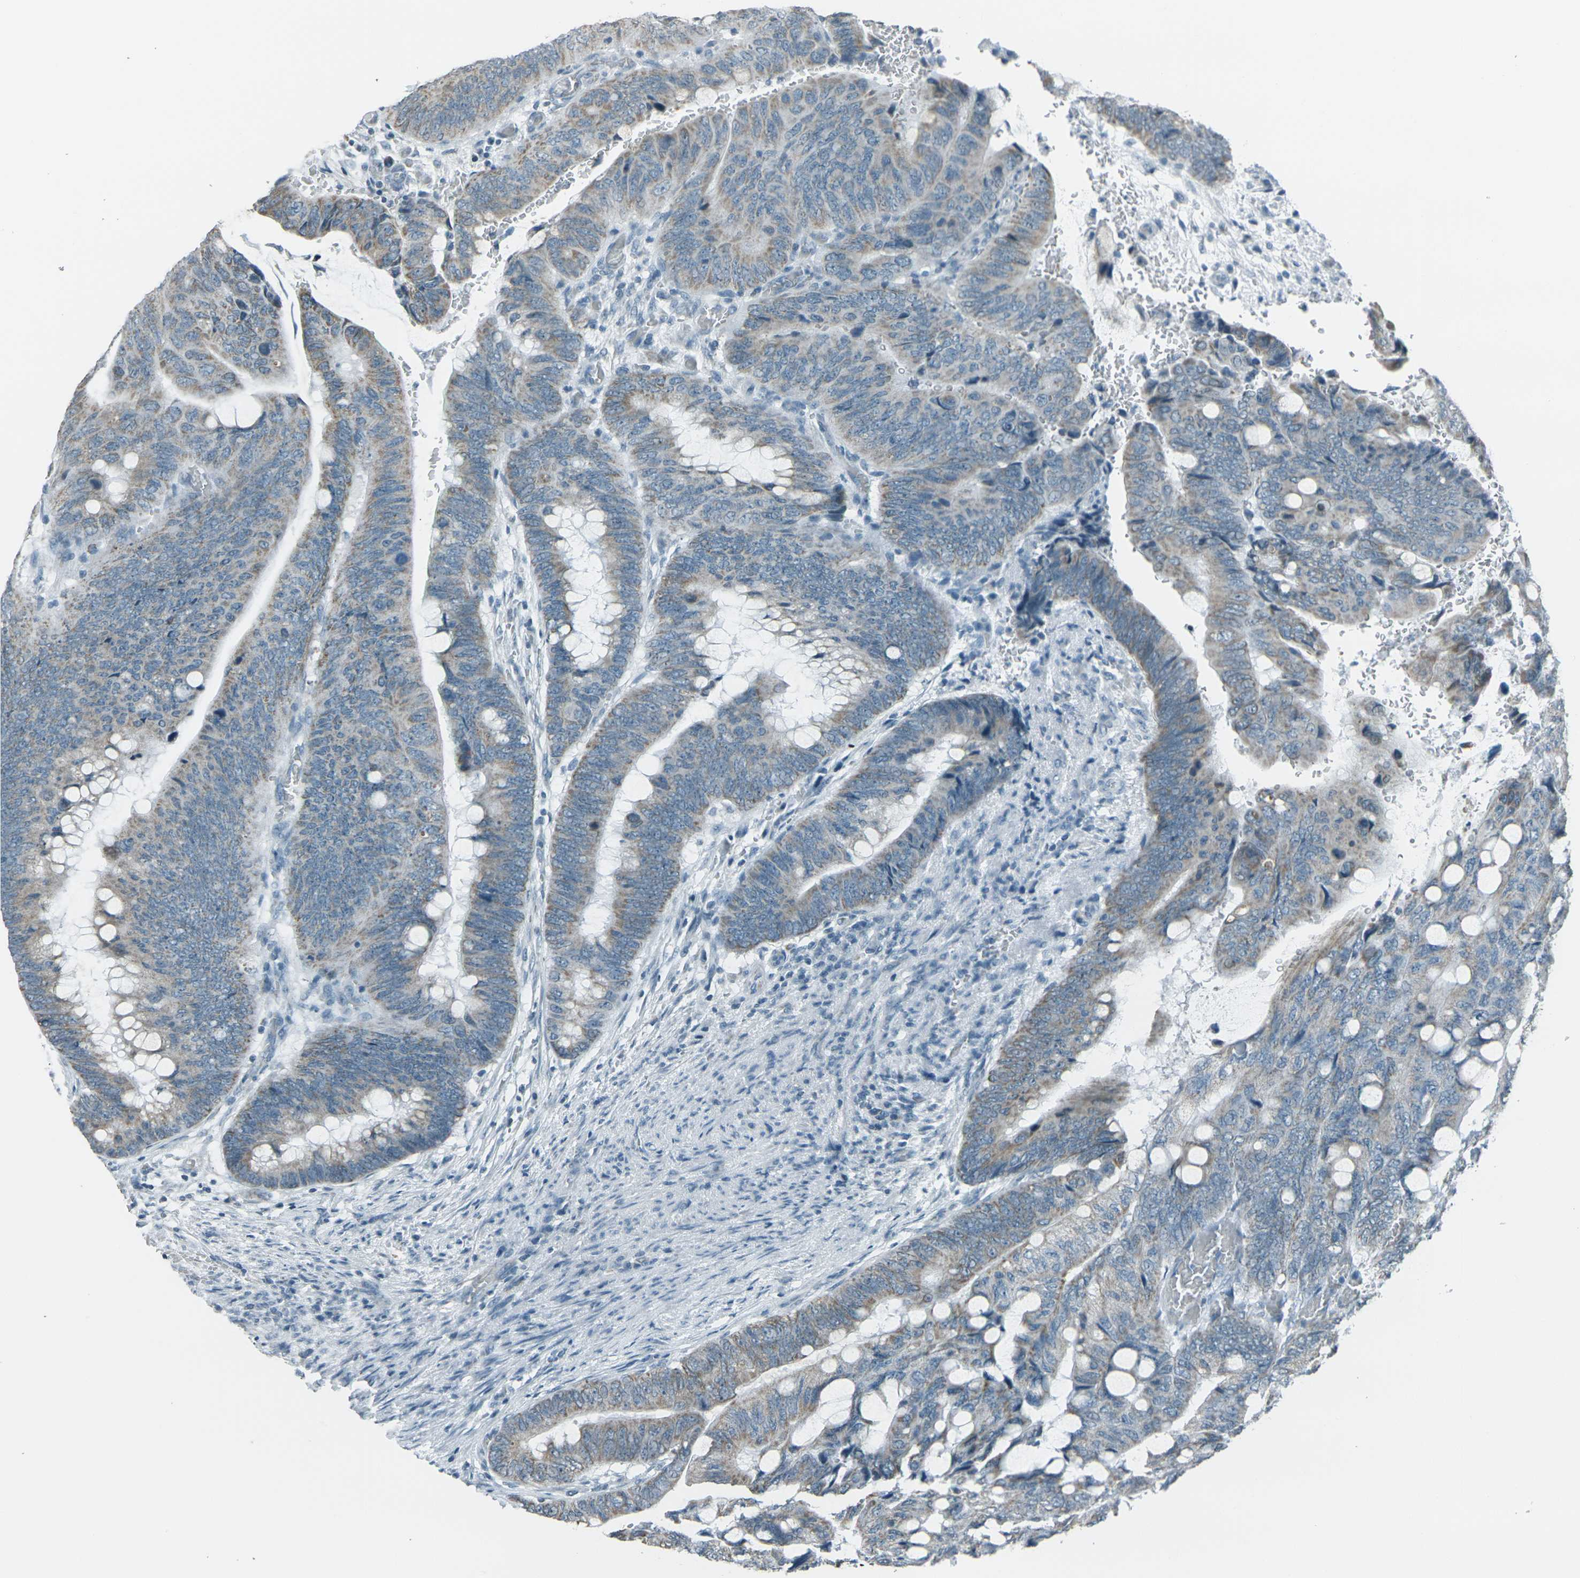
{"staining": {"intensity": "weak", "quantity": ">75%", "location": "cytoplasmic/membranous"}, "tissue": "colorectal cancer", "cell_type": "Tumor cells", "image_type": "cancer", "snomed": [{"axis": "morphology", "description": "Normal tissue, NOS"}, {"axis": "morphology", "description": "Adenocarcinoma, NOS"}, {"axis": "topography", "description": "Rectum"}, {"axis": "topography", "description": "Peripheral nerve tissue"}], "caption": "Colorectal adenocarcinoma stained with a brown dye exhibits weak cytoplasmic/membranous positive positivity in about >75% of tumor cells.", "gene": "H2BC1", "patient": {"sex": "male", "age": 92}}